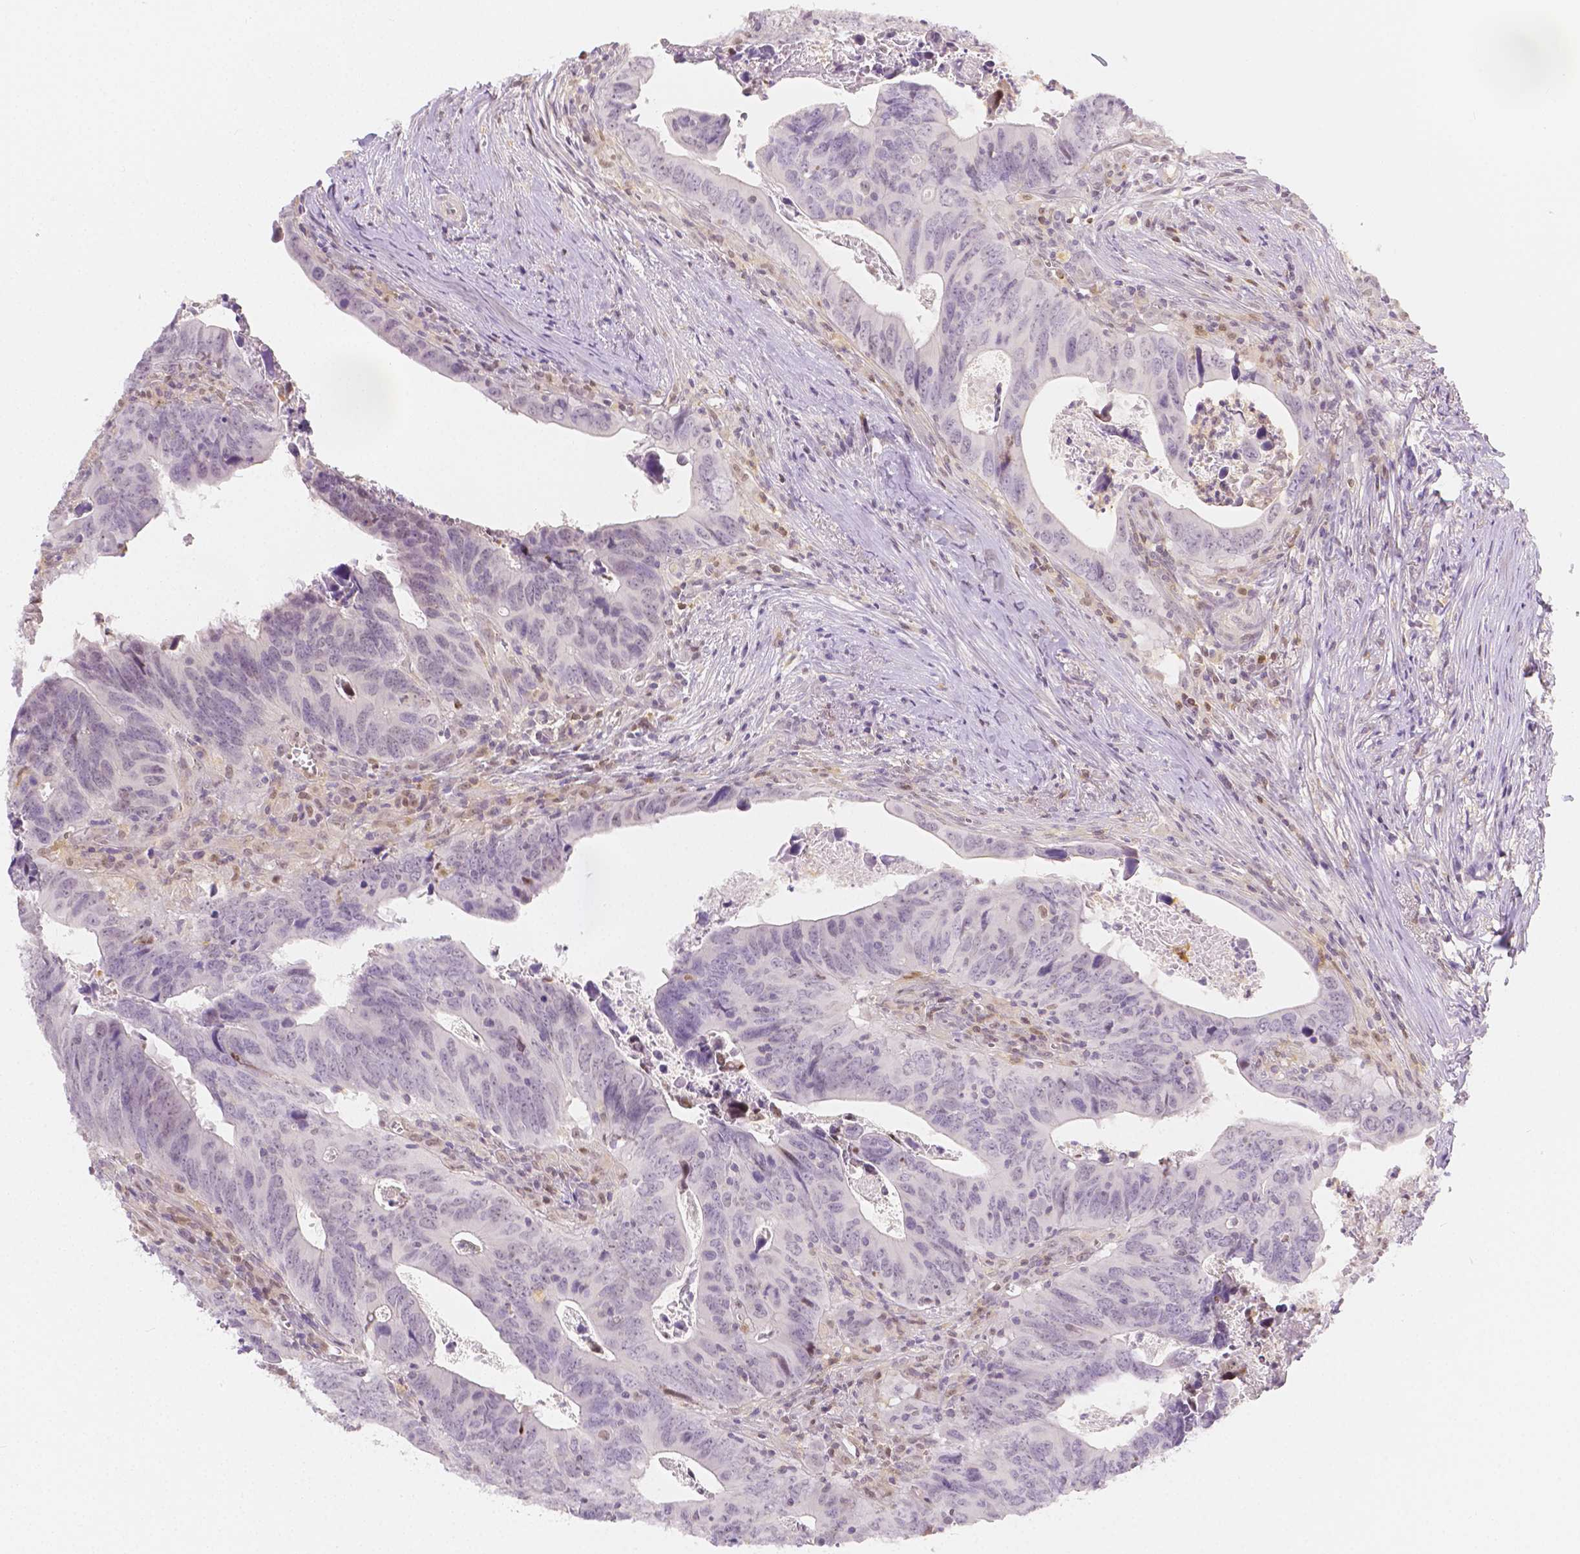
{"staining": {"intensity": "negative", "quantity": "none", "location": "none"}, "tissue": "colorectal cancer", "cell_type": "Tumor cells", "image_type": "cancer", "snomed": [{"axis": "morphology", "description": "Adenocarcinoma, NOS"}, {"axis": "topography", "description": "Colon"}], "caption": "High magnification brightfield microscopy of colorectal cancer (adenocarcinoma) stained with DAB (3,3'-diaminobenzidine) (brown) and counterstained with hematoxylin (blue): tumor cells show no significant expression. The staining was performed using DAB to visualize the protein expression in brown, while the nuclei were stained in blue with hematoxylin (Magnification: 20x).", "gene": "SGTB", "patient": {"sex": "female", "age": 82}}